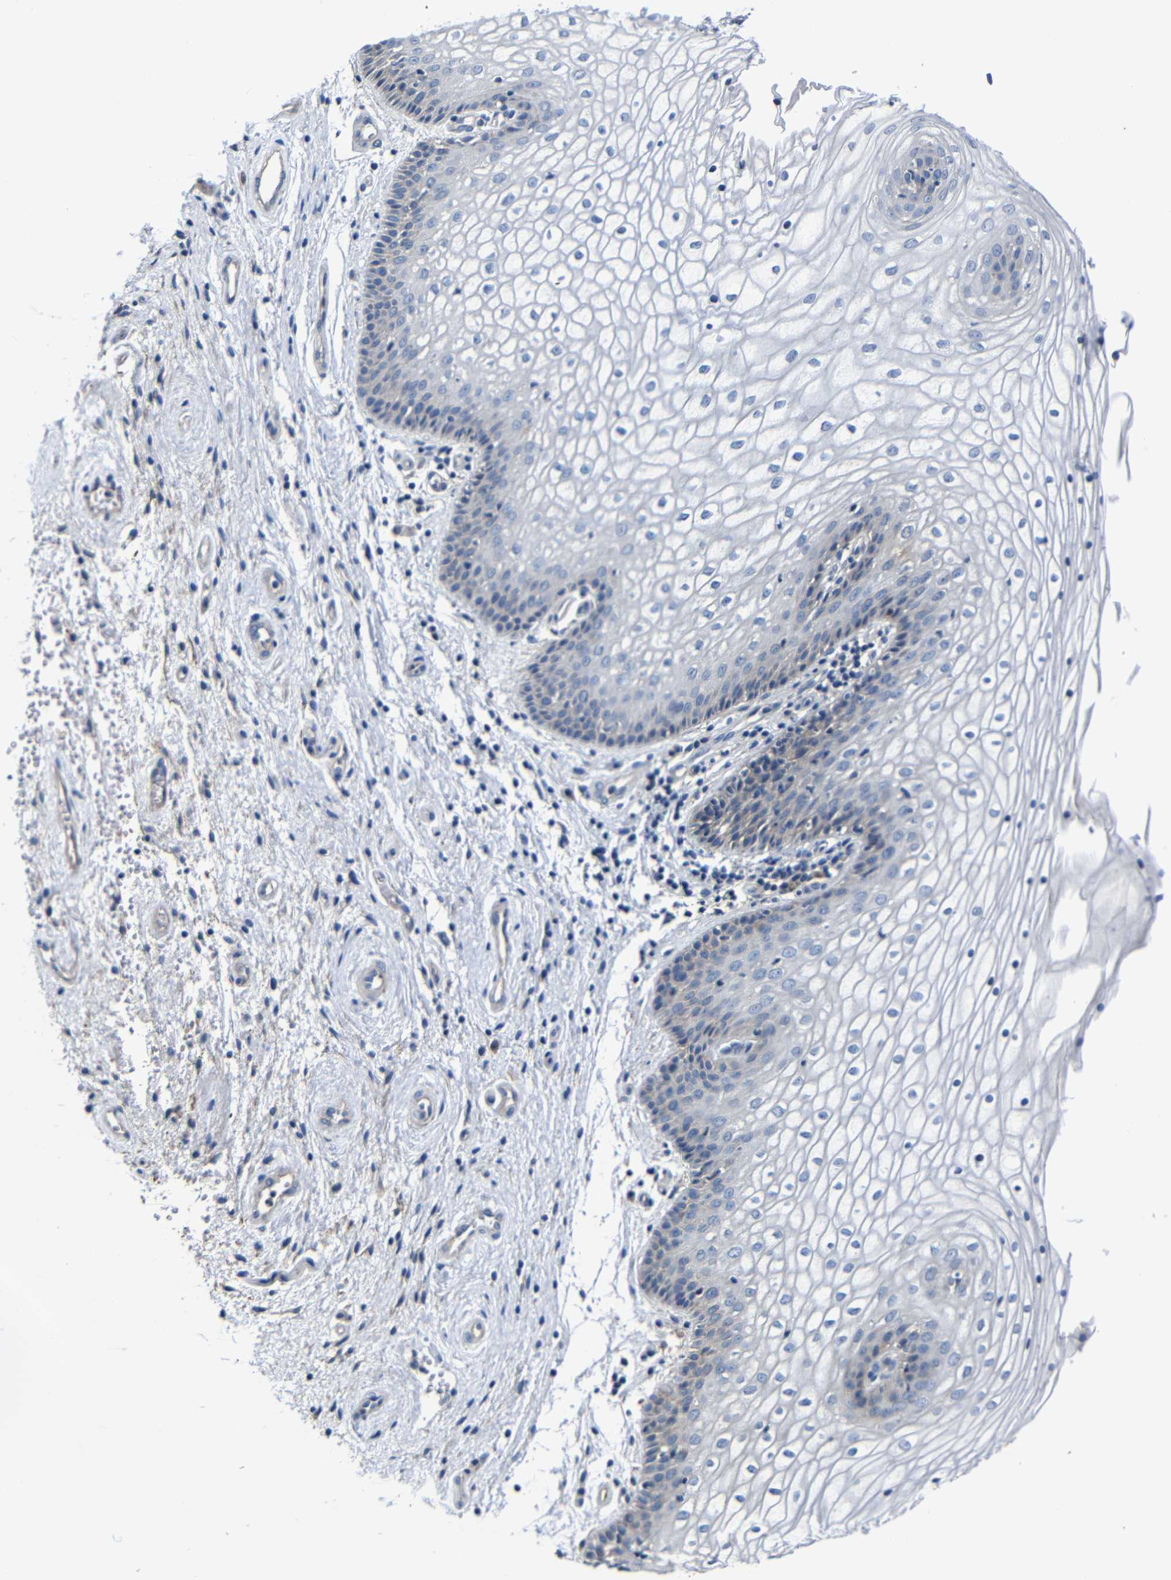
{"staining": {"intensity": "negative", "quantity": "none", "location": "none"}, "tissue": "vagina", "cell_type": "Squamous epithelial cells", "image_type": "normal", "snomed": [{"axis": "morphology", "description": "Normal tissue, NOS"}, {"axis": "topography", "description": "Vagina"}], "caption": "This is a photomicrograph of IHC staining of normal vagina, which shows no expression in squamous epithelial cells. (DAB (3,3'-diaminobenzidine) IHC visualized using brightfield microscopy, high magnification).", "gene": "AFDN", "patient": {"sex": "female", "age": 34}}